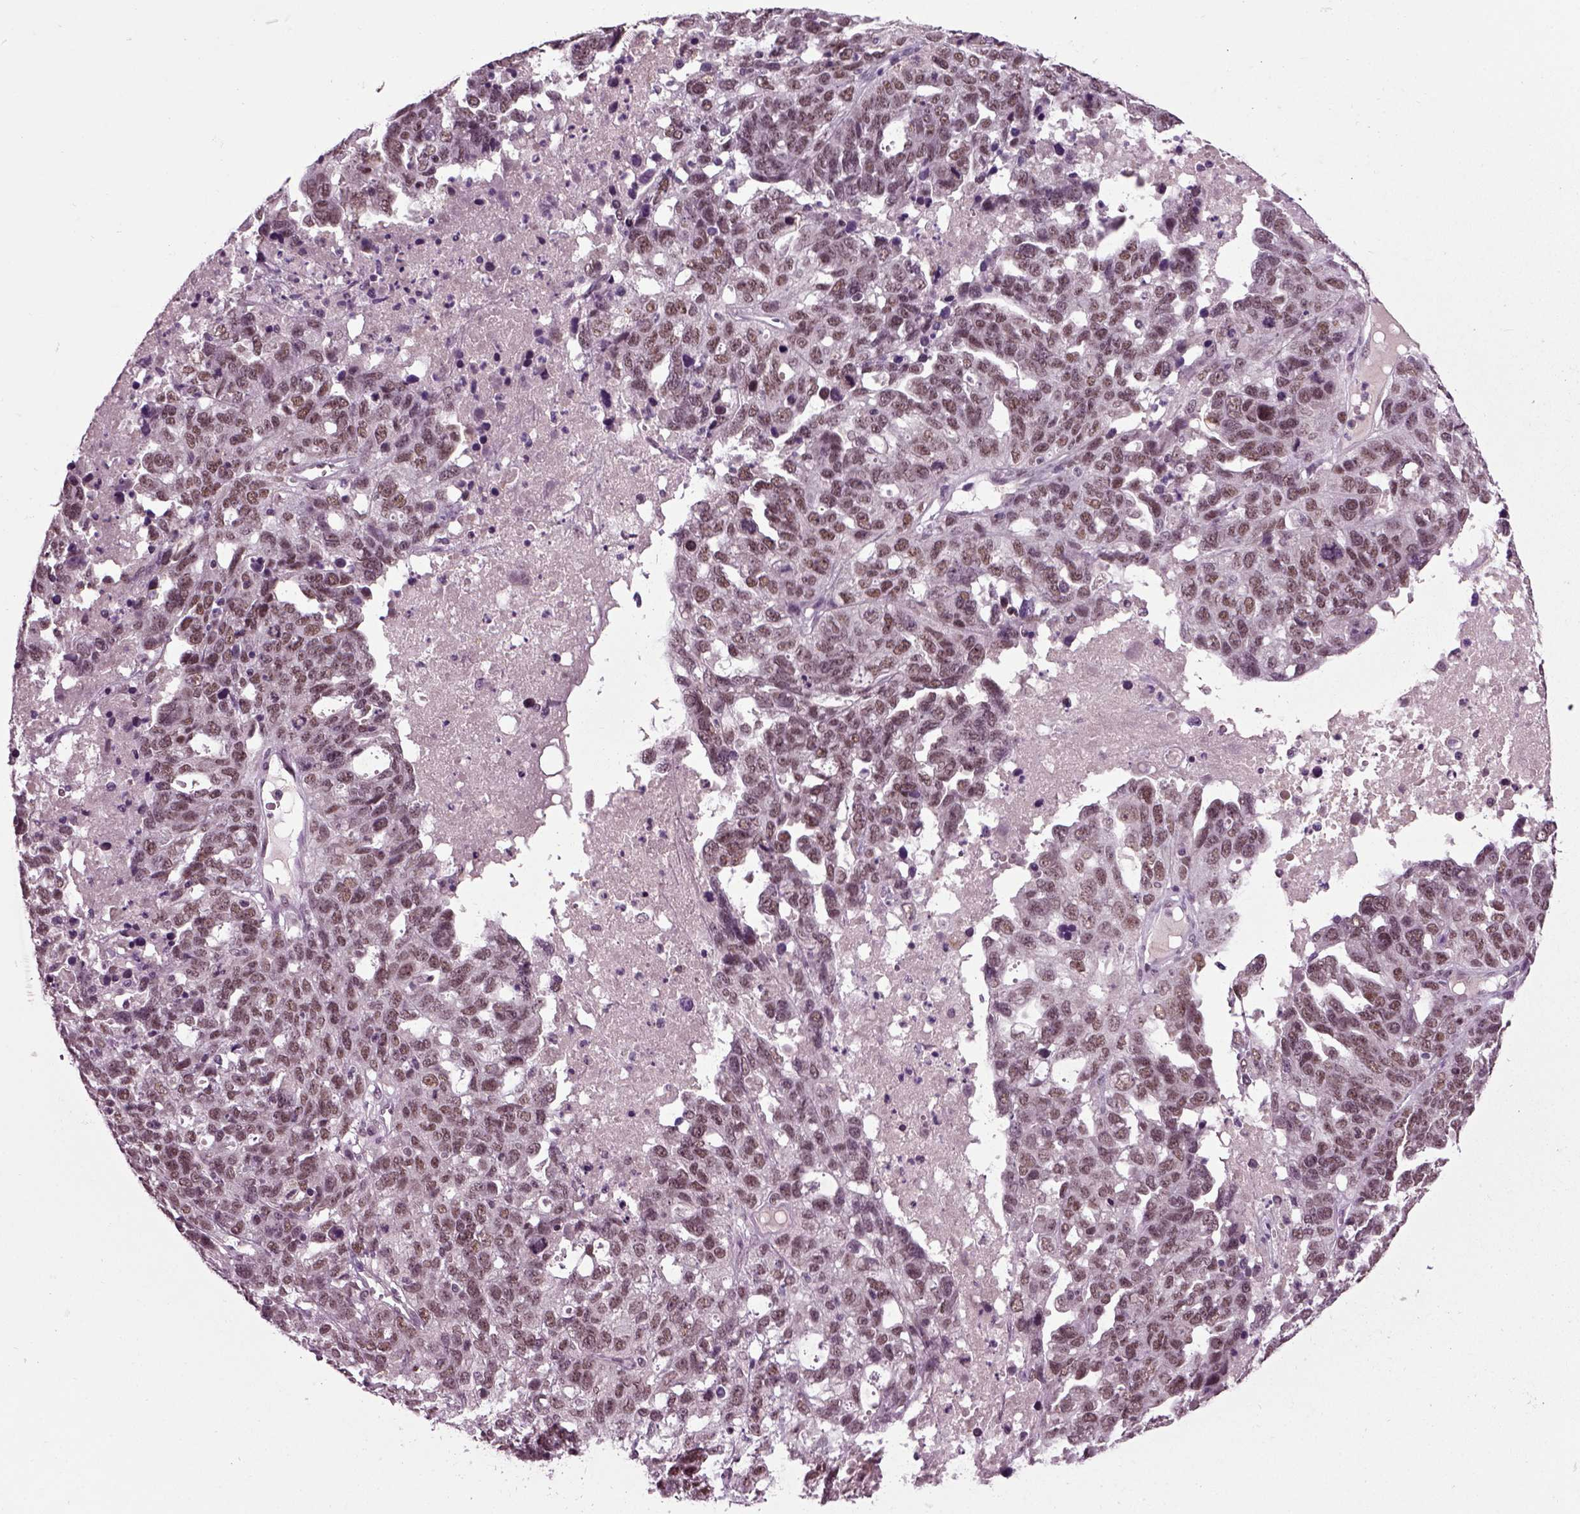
{"staining": {"intensity": "moderate", "quantity": "25%-75%", "location": "nuclear"}, "tissue": "ovarian cancer", "cell_type": "Tumor cells", "image_type": "cancer", "snomed": [{"axis": "morphology", "description": "Cystadenocarcinoma, serous, NOS"}, {"axis": "topography", "description": "Ovary"}], "caption": "Serous cystadenocarcinoma (ovarian) stained with a brown dye displays moderate nuclear positive staining in approximately 25%-75% of tumor cells.", "gene": "RCOR3", "patient": {"sex": "female", "age": 71}}